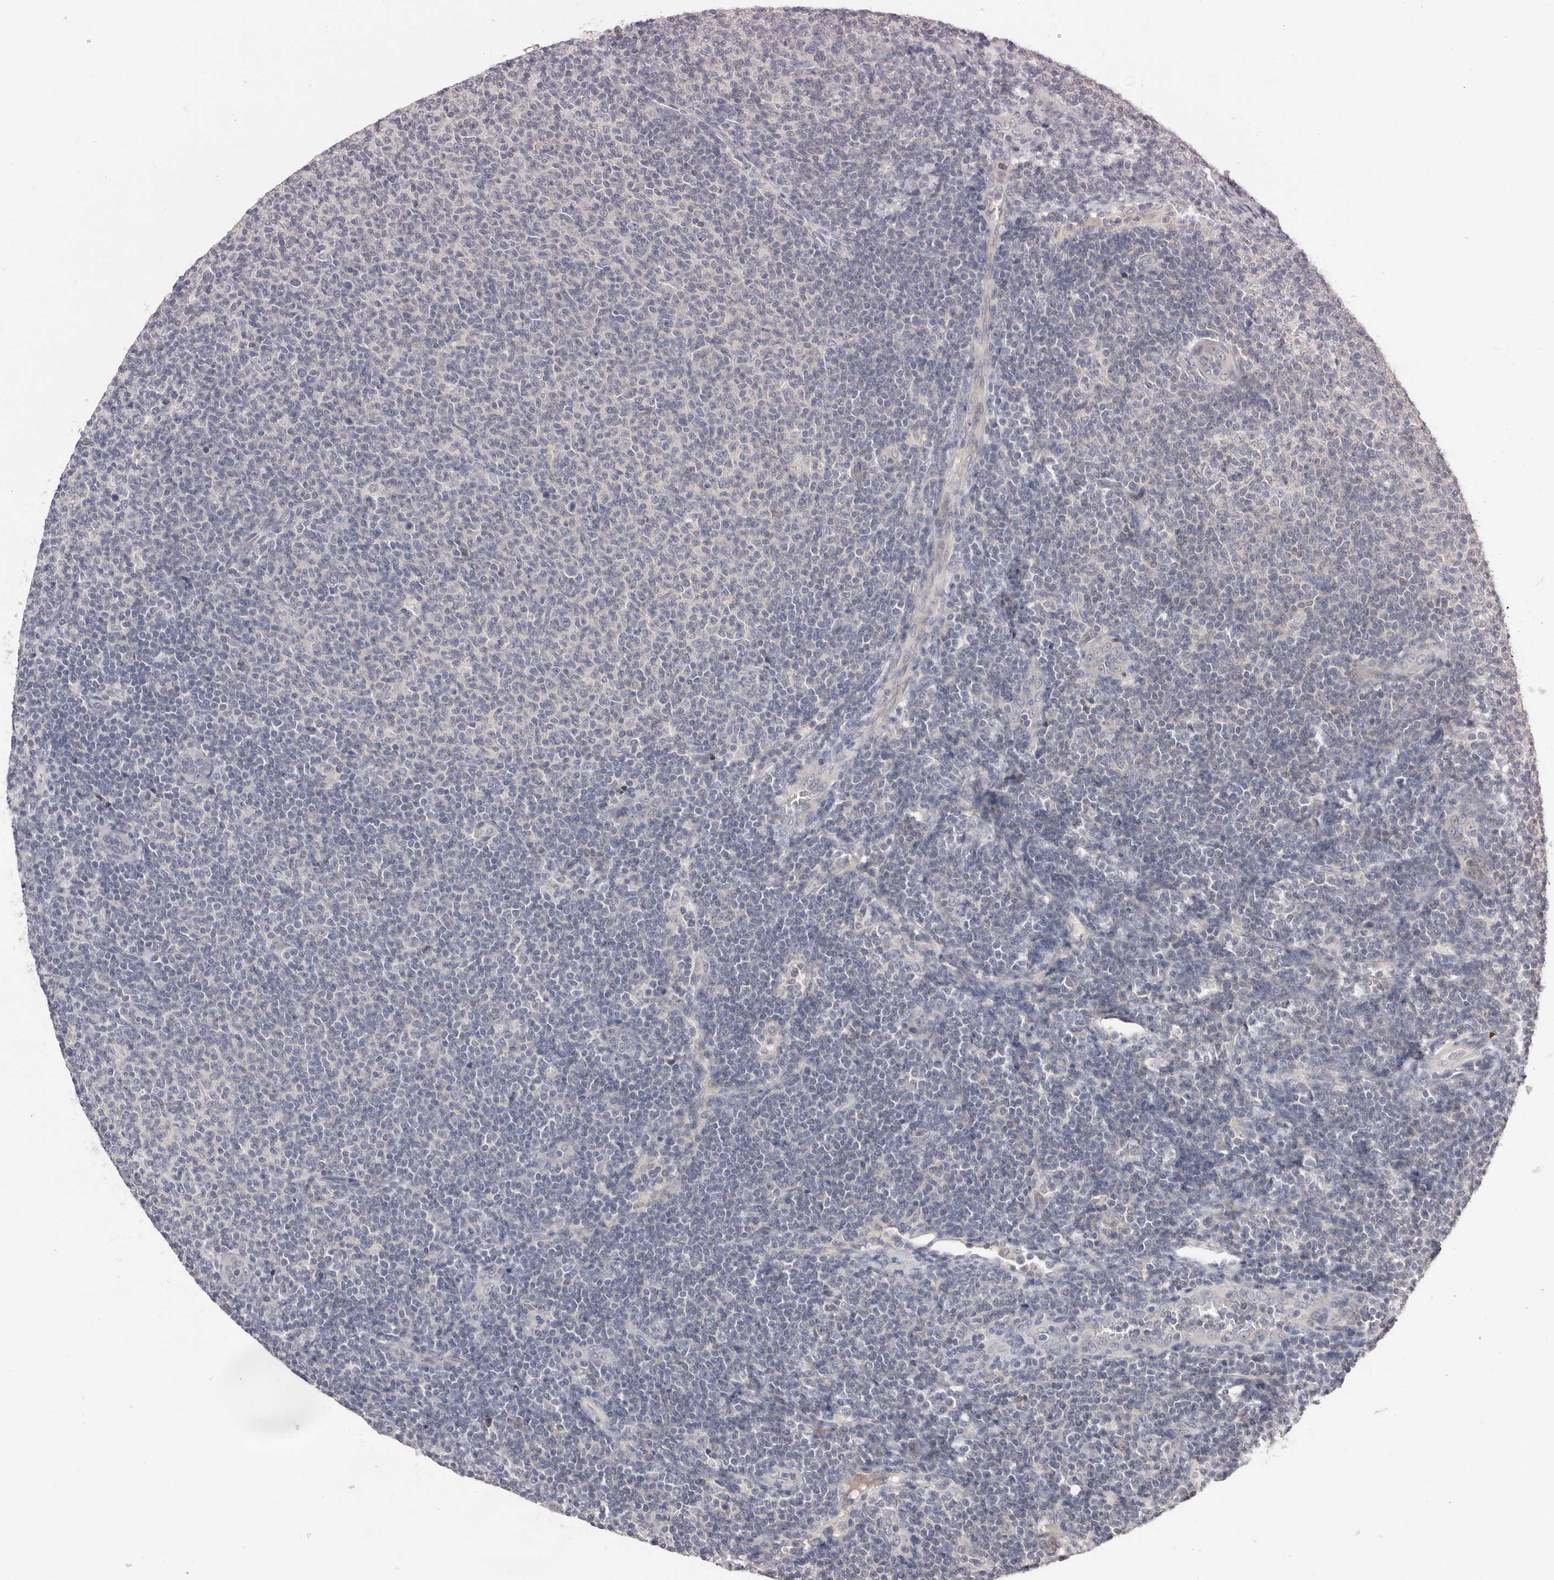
{"staining": {"intensity": "negative", "quantity": "none", "location": "none"}, "tissue": "lymphoma", "cell_type": "Tumor cells", "image_type": "cancer", "snomed": [{"axis": "morphology", "description": "Malignant lymphoma, non-Hodgkin's type, Low grade"}, {"axis": "topography", "description": "Lymph node"}], "caption": "This is an immunohistochemistry photomicrograph of human low-grade malignant lymphoma, non-Hodgkin's type. There is no expression in tumor cells.", "gene": "DOP1A", "patient": {"sex": "male", "age": 66}}